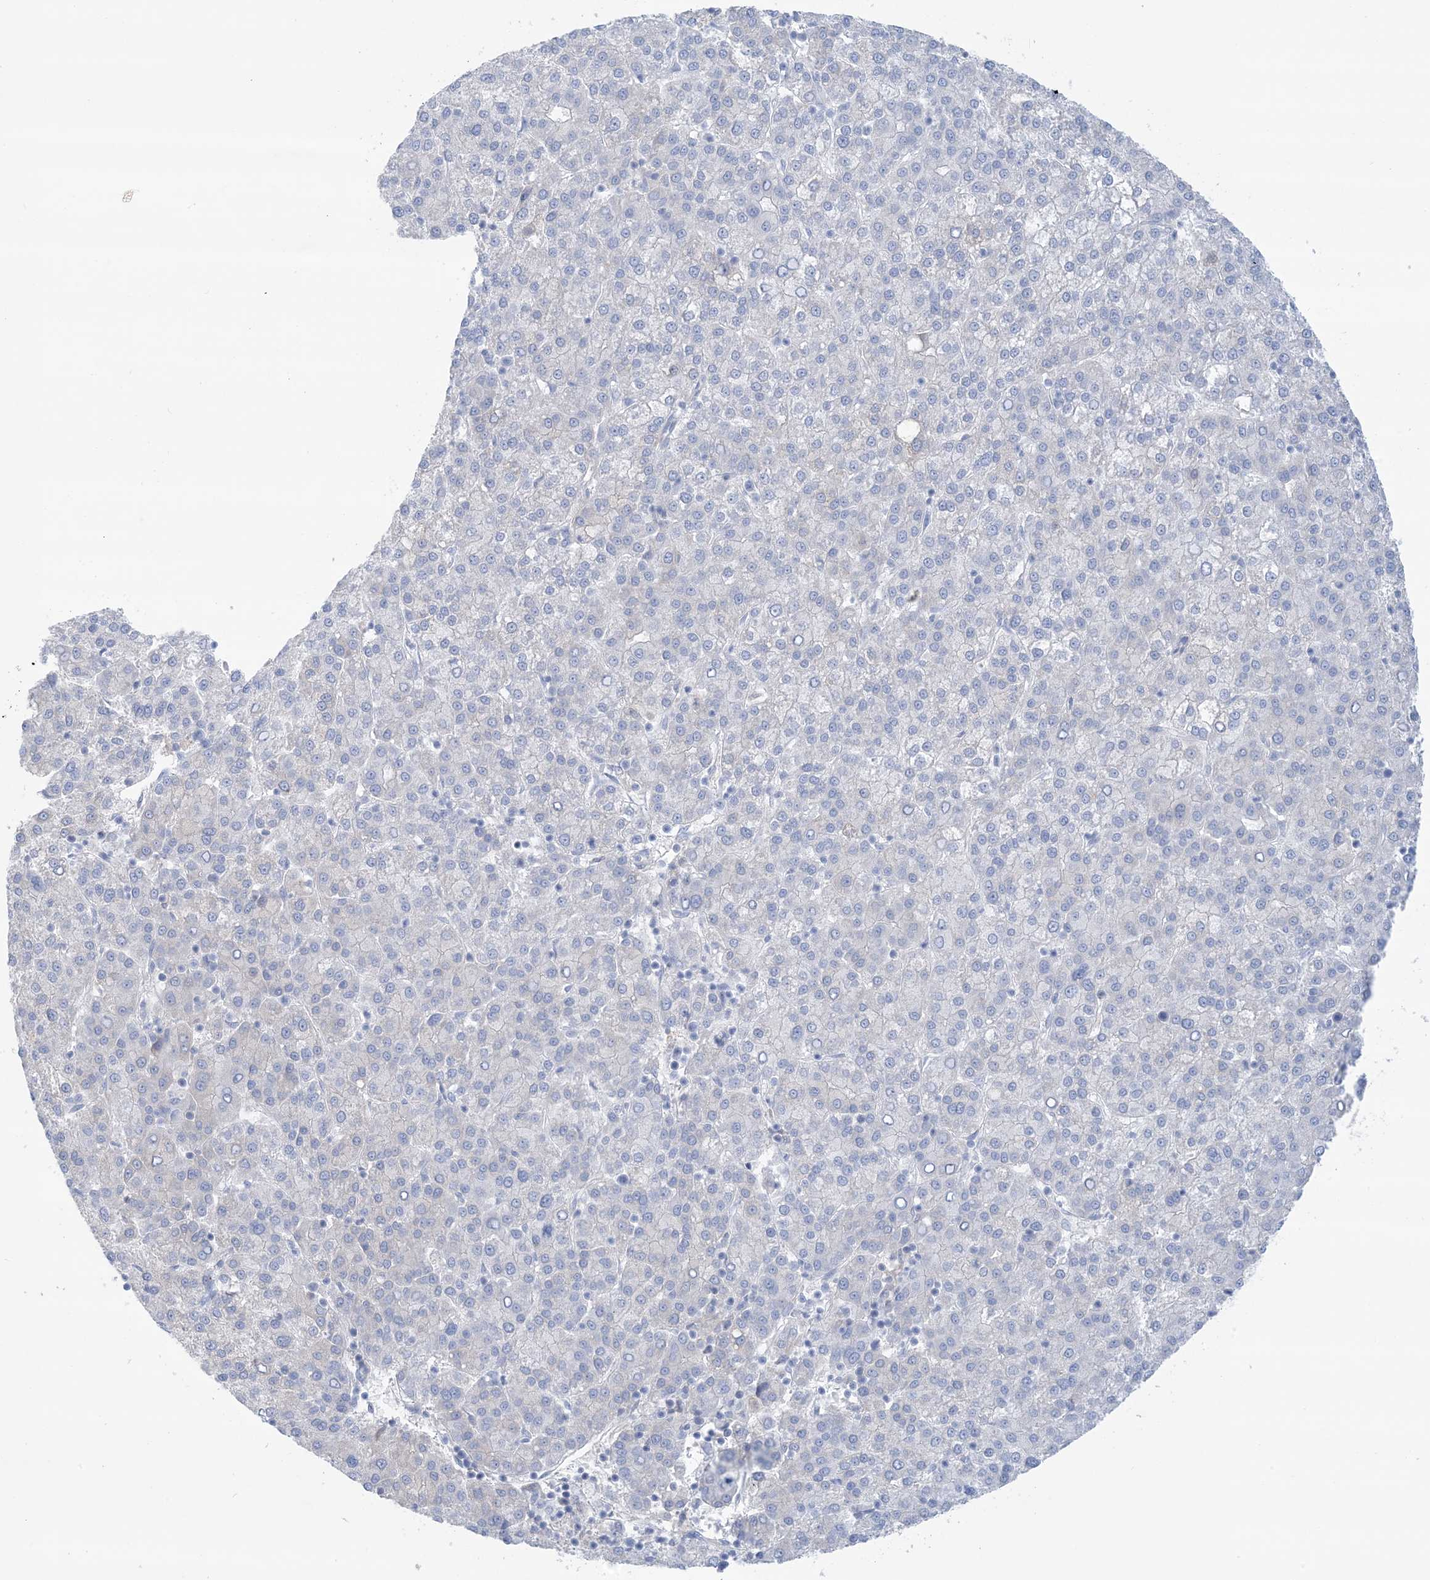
{"staining": {"intensity": "negative", "quantity": "none", "location": "none"}, "tissue": "liver cancer", "cell_type": "Tumor cells", "image_type": "cancer", "snomed": [{"axis": "morphology", "description": "Carcinoma, Hepatocellular, NOS"}, {"axis": "topography", "description": "Liver"}], "caption": "Human liver cancer (hepatocellular carcinoma) stained for a protein using IHC exhibits no staining in tumor cells.", "gene": "ATP11C", "patient": {"sex": "female", "age": 58}}